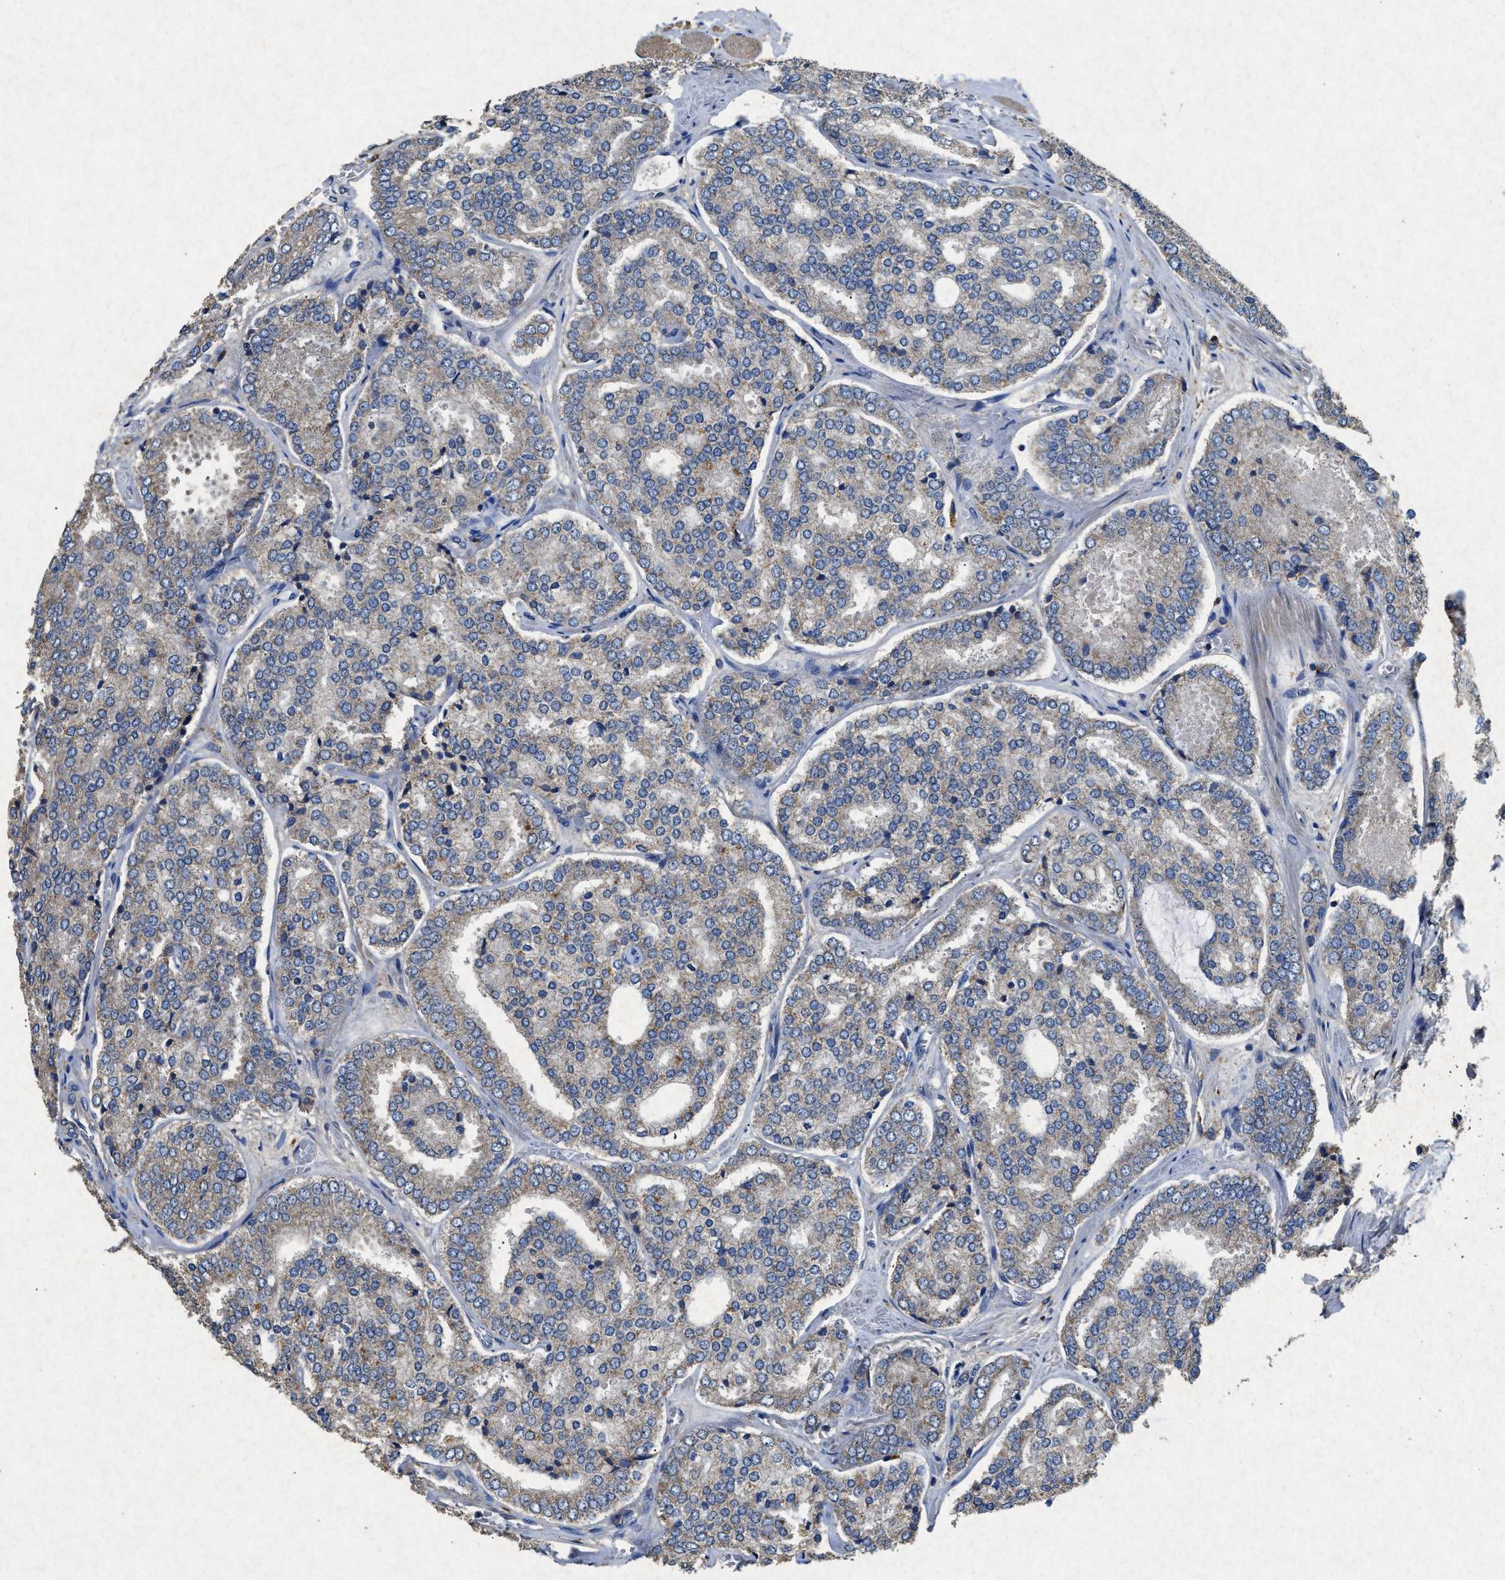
{"staining": {"intensity": "moderate", "quantity": "25%-75%", "location": "cytoplasmic/membranous"}, "tissue": "prostate cancer", "cell_type": "Tumor cells", "image_type": "cancer", "snomed": [{"axis": "morphology", "description": "Adenocarcinoma, High grade"}, {"axis": "topography", "description": "Prostate"}], "caption": "Prostate cancer tissue shows moderate cytoplasmic/membranous staining in approximately 25%-75% of tumor cells", "gene": "CDK15", "patient": {"sex": "male", "age": 65}}